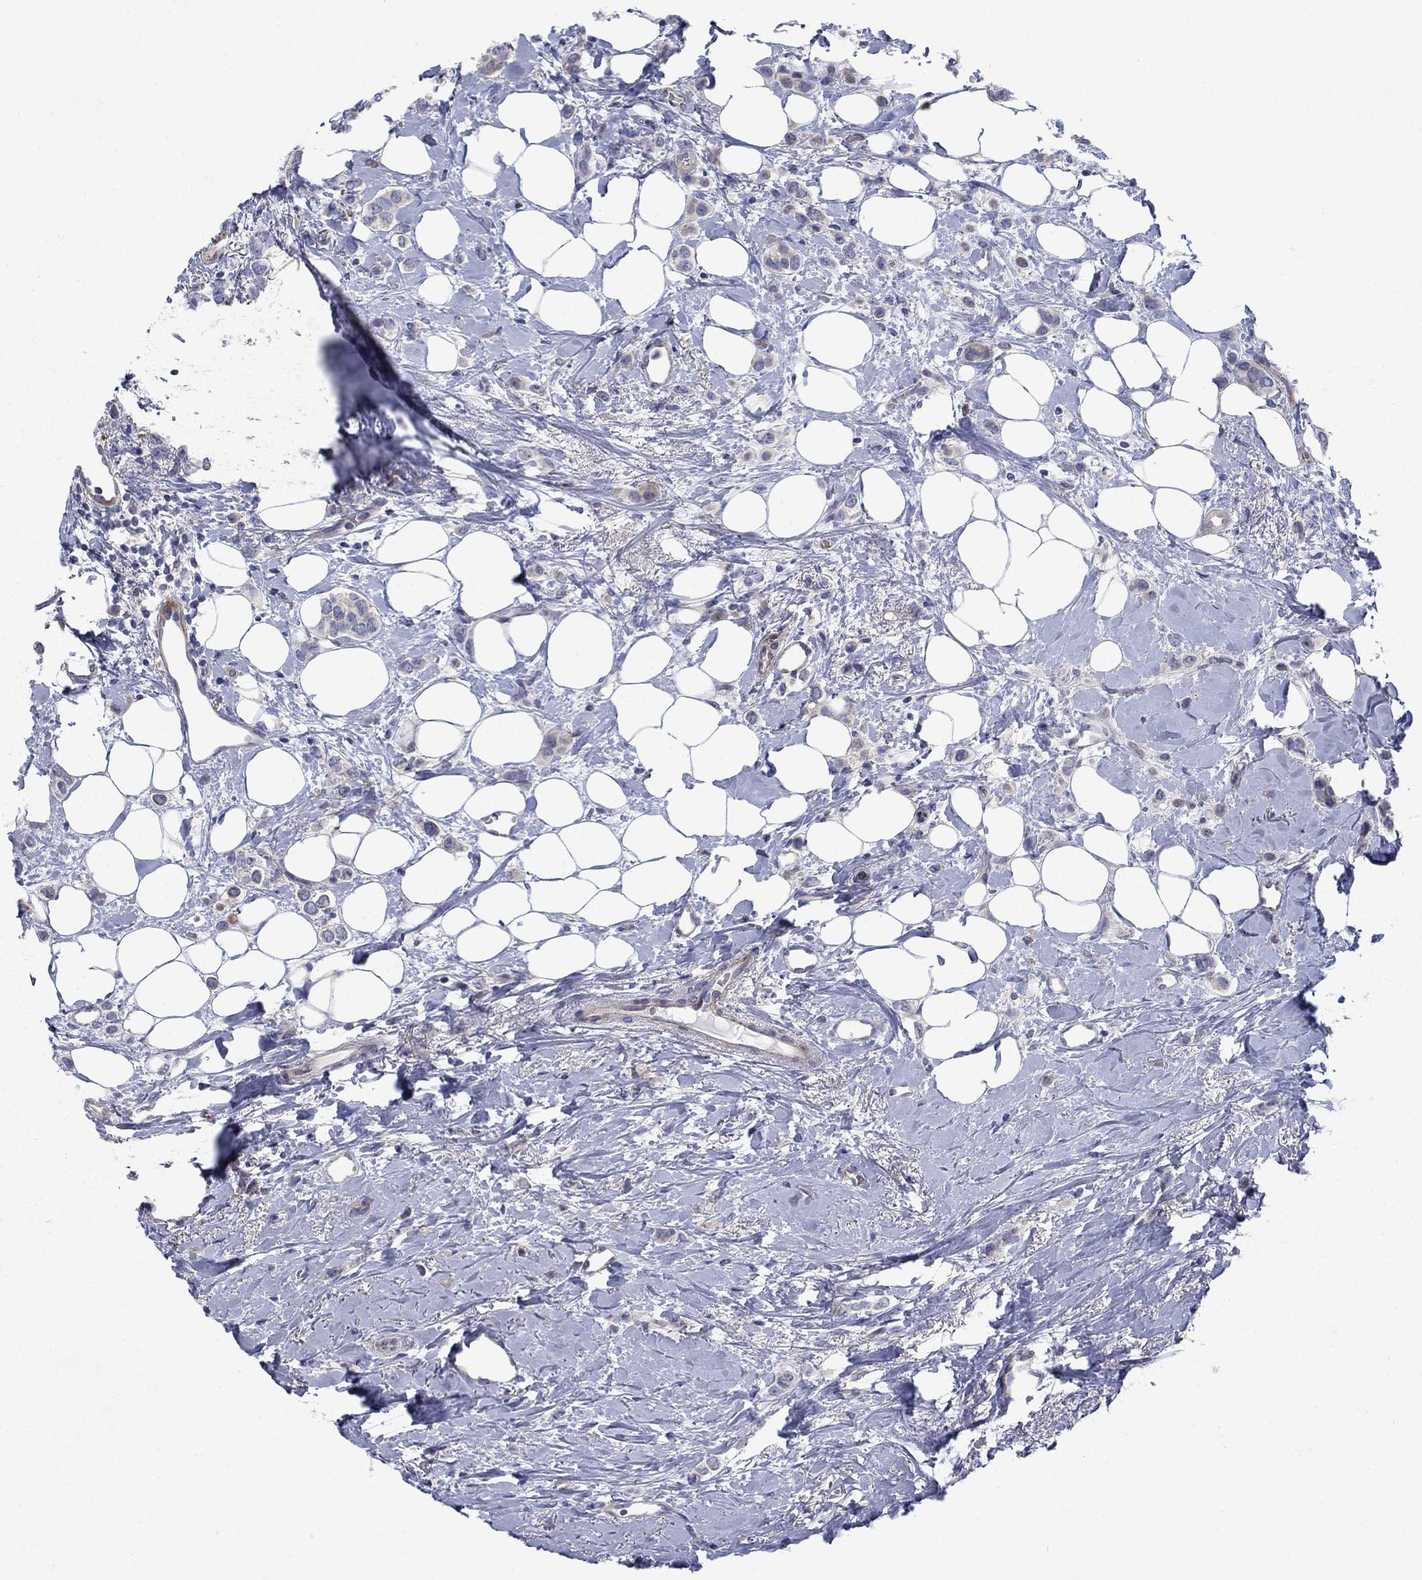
{"staining": {"intensity": "weak", "quantity": "<25%", "location": "cytoplasmic/membranous"}, "tissue": "breast cancer", "cell_type": "Tumor cells", "image_type": "cancer", "snomed": [{"axis": "morphology", "description": "Lobular carcinoma"}, {"axis": "topography", "description": "Breast"}], "caption": "This is an IHC histopathology image of breast cancer (lobular carcinoma). There is no staining in tumor cells.", "gene": "FXR1", "patient": {"sex": "female", "age": 66}}